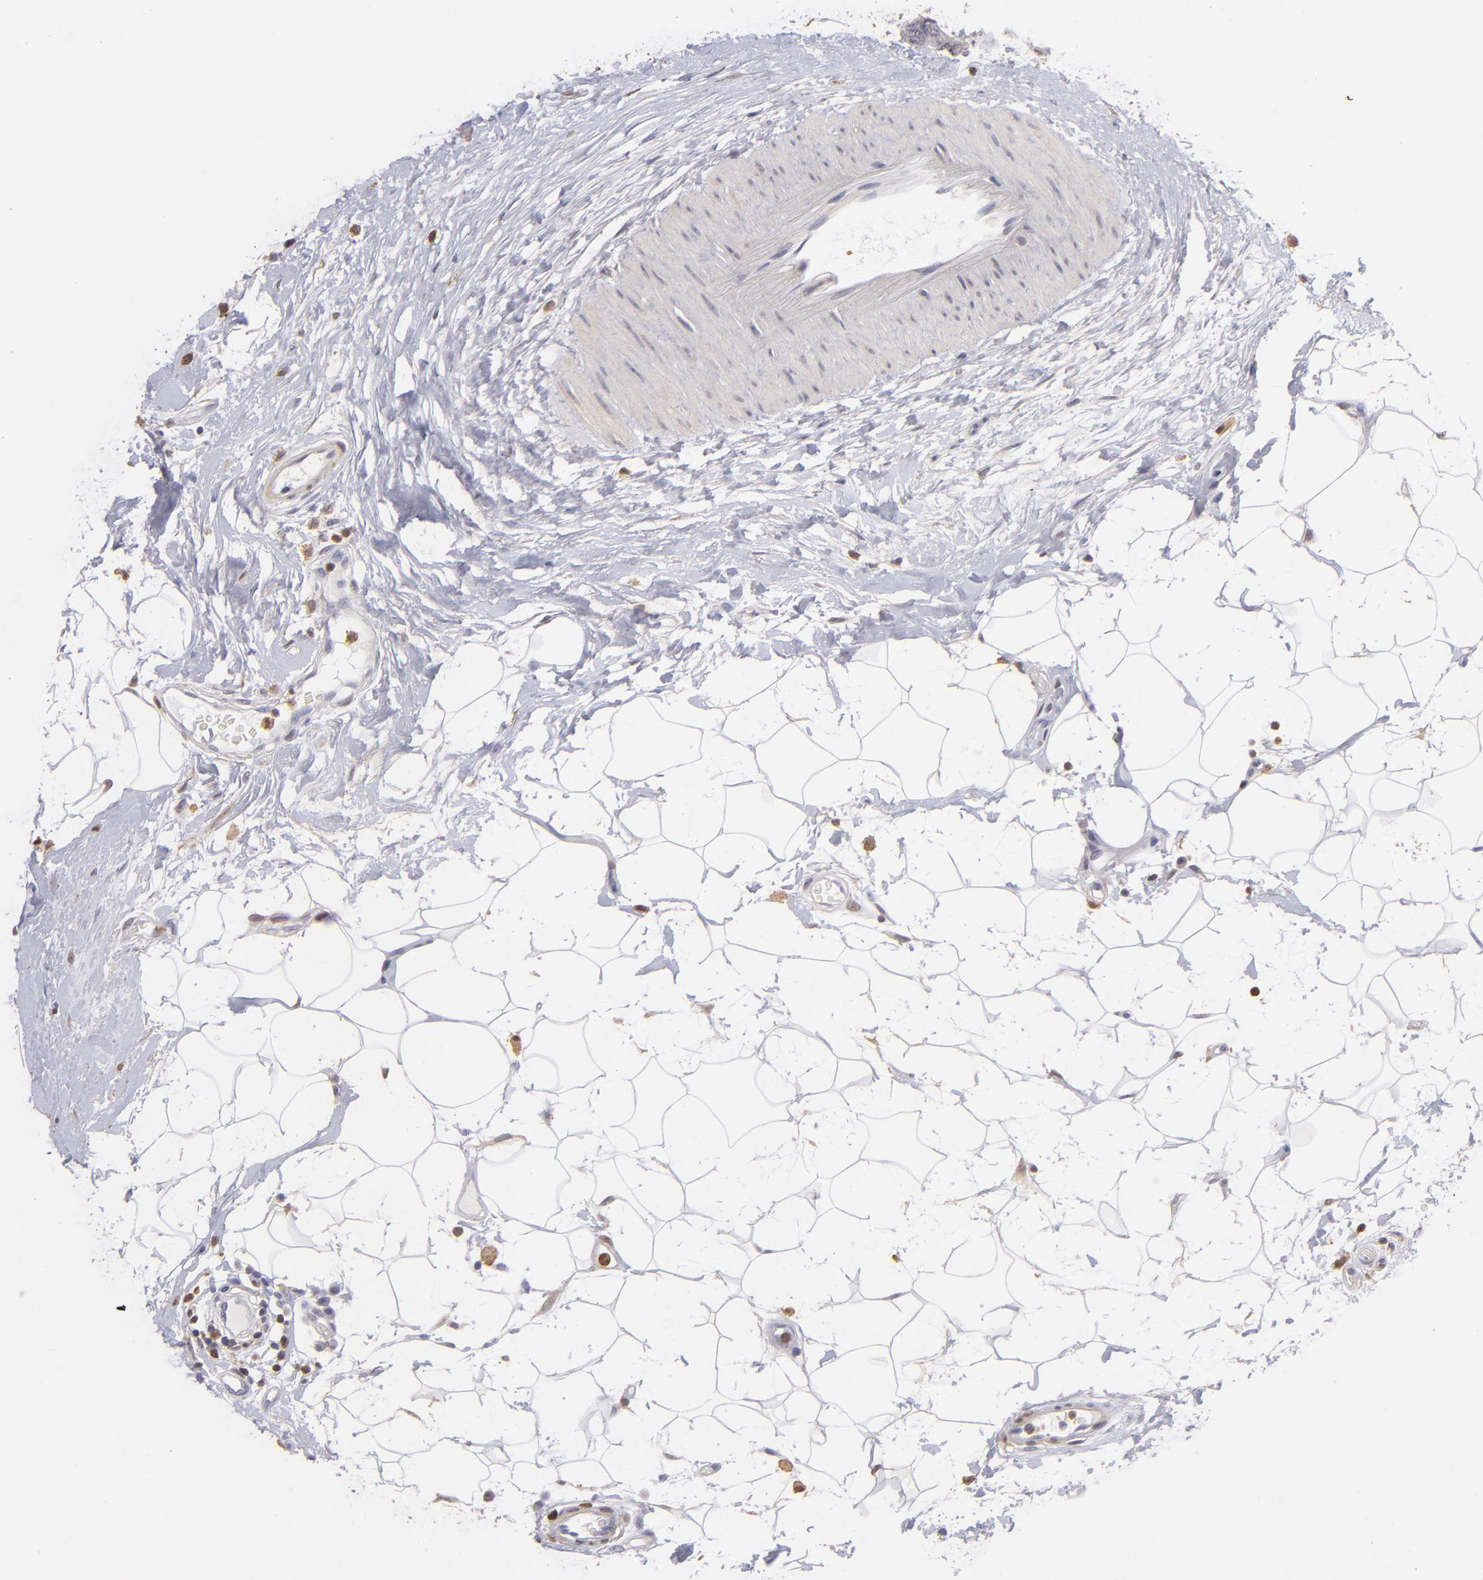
{"staining": {"intensity": "weak", "quantity": "<25%", "location": "cytoplasmic/membranous,nuclear"}, "tissue": "breast cancer", "cell_type": "Tumor cells", "image_type": "cancer", "snomed": [{"axis": "morphology", "description": "Duct carcinoma"}, {"axis": "topography", "description": "Breast"}], "caption": "Immunohistochemistry histopathology image of neoplastic tissue: human breast cancer stained with DAB (3,3'-diaminobenzidine) exhibits no significant protein positivity in tumor cells.", "gene": "S100A2", "patient": {"sex": "female", "age": 40}}